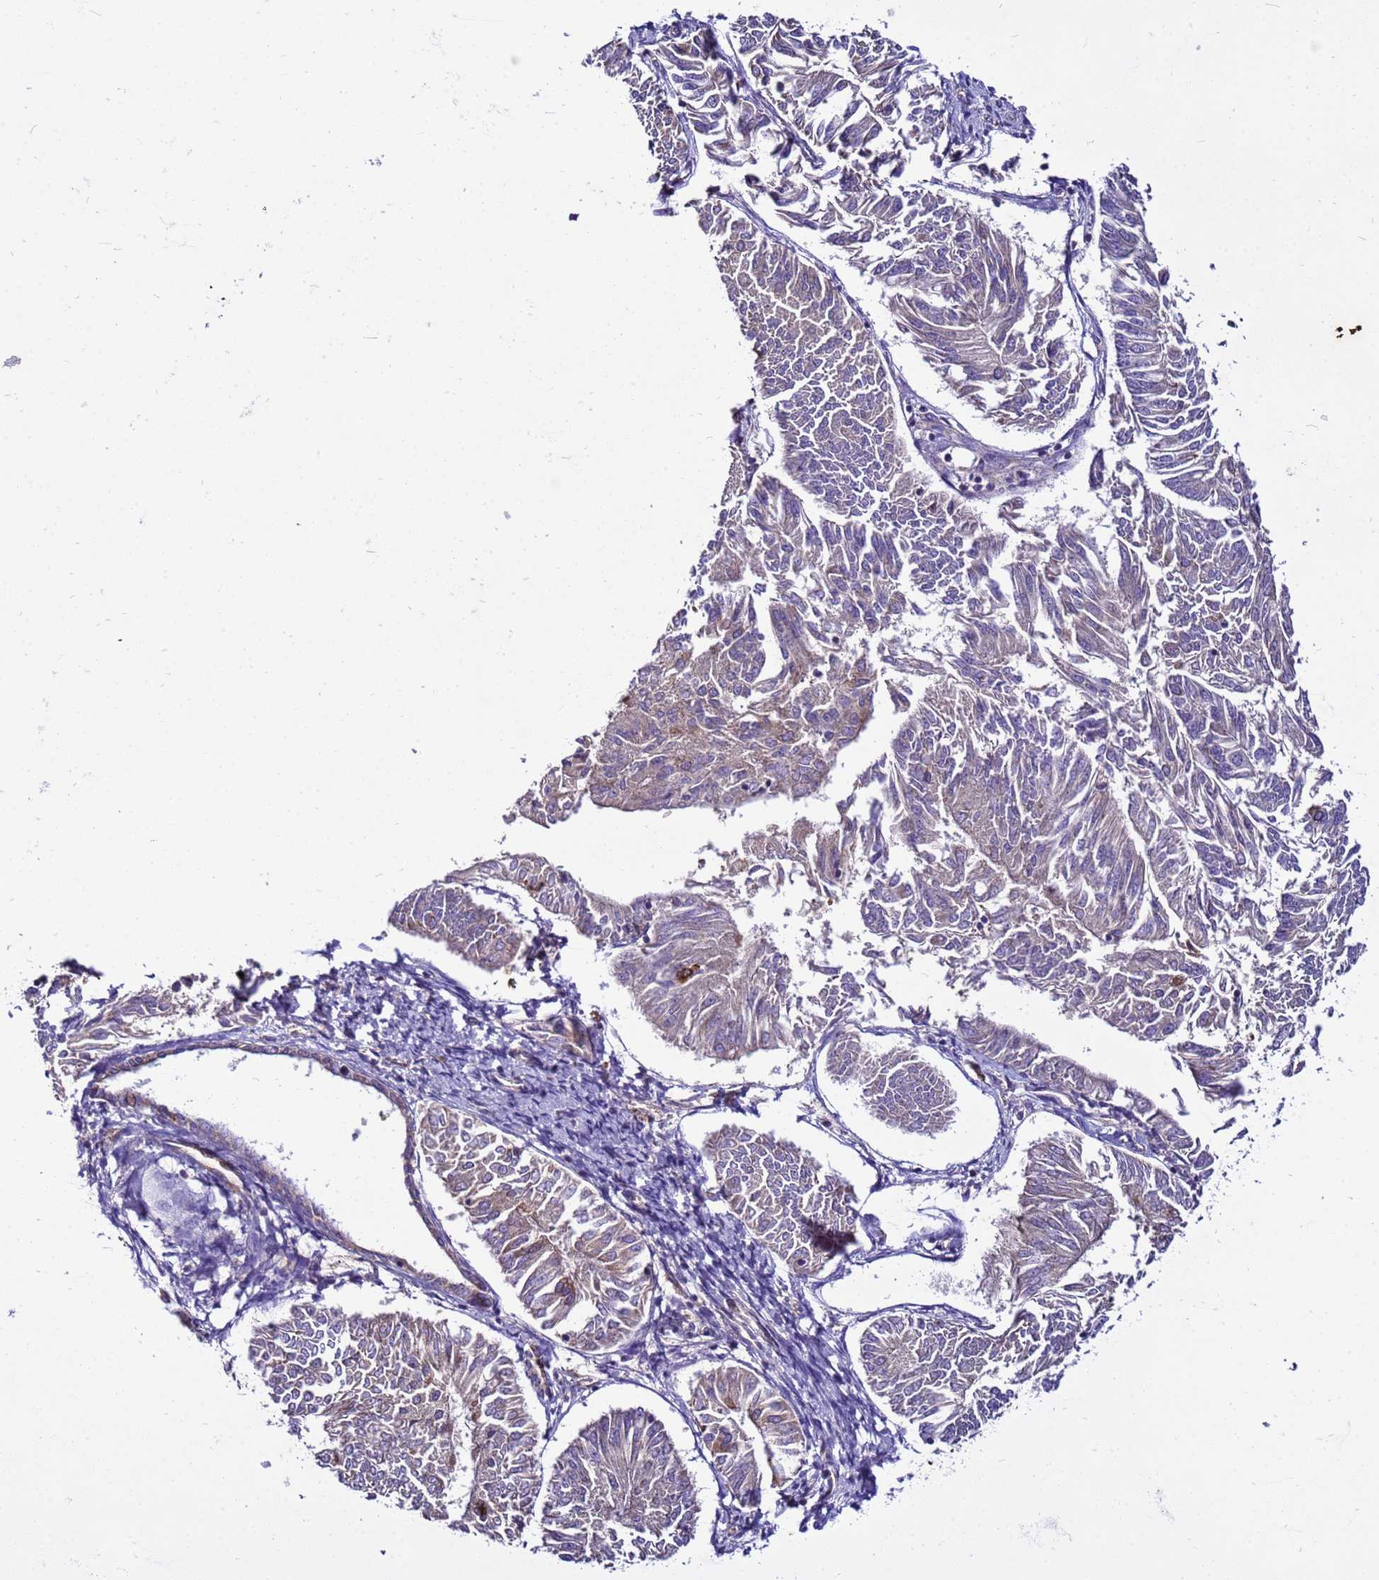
{"staining": {"intensity": "negative", "quantity": "none", "location": "none"}, "tissue": "endometrial cancer", "cell_type": "Tumor cells", "image_type": "cancer", "snomed": [{"axis": "morphology", "description": "Adenocarcinoma, NOS"}, {"axis": "topography", "description": "Endometrium"}], "caption": "Endometrial cancer stained for a protein using immunohistochemistry (IHC) reveals no staining tumor cells.", "gene": "PKD1", "patient": {"sex": "female", "age": 58}}